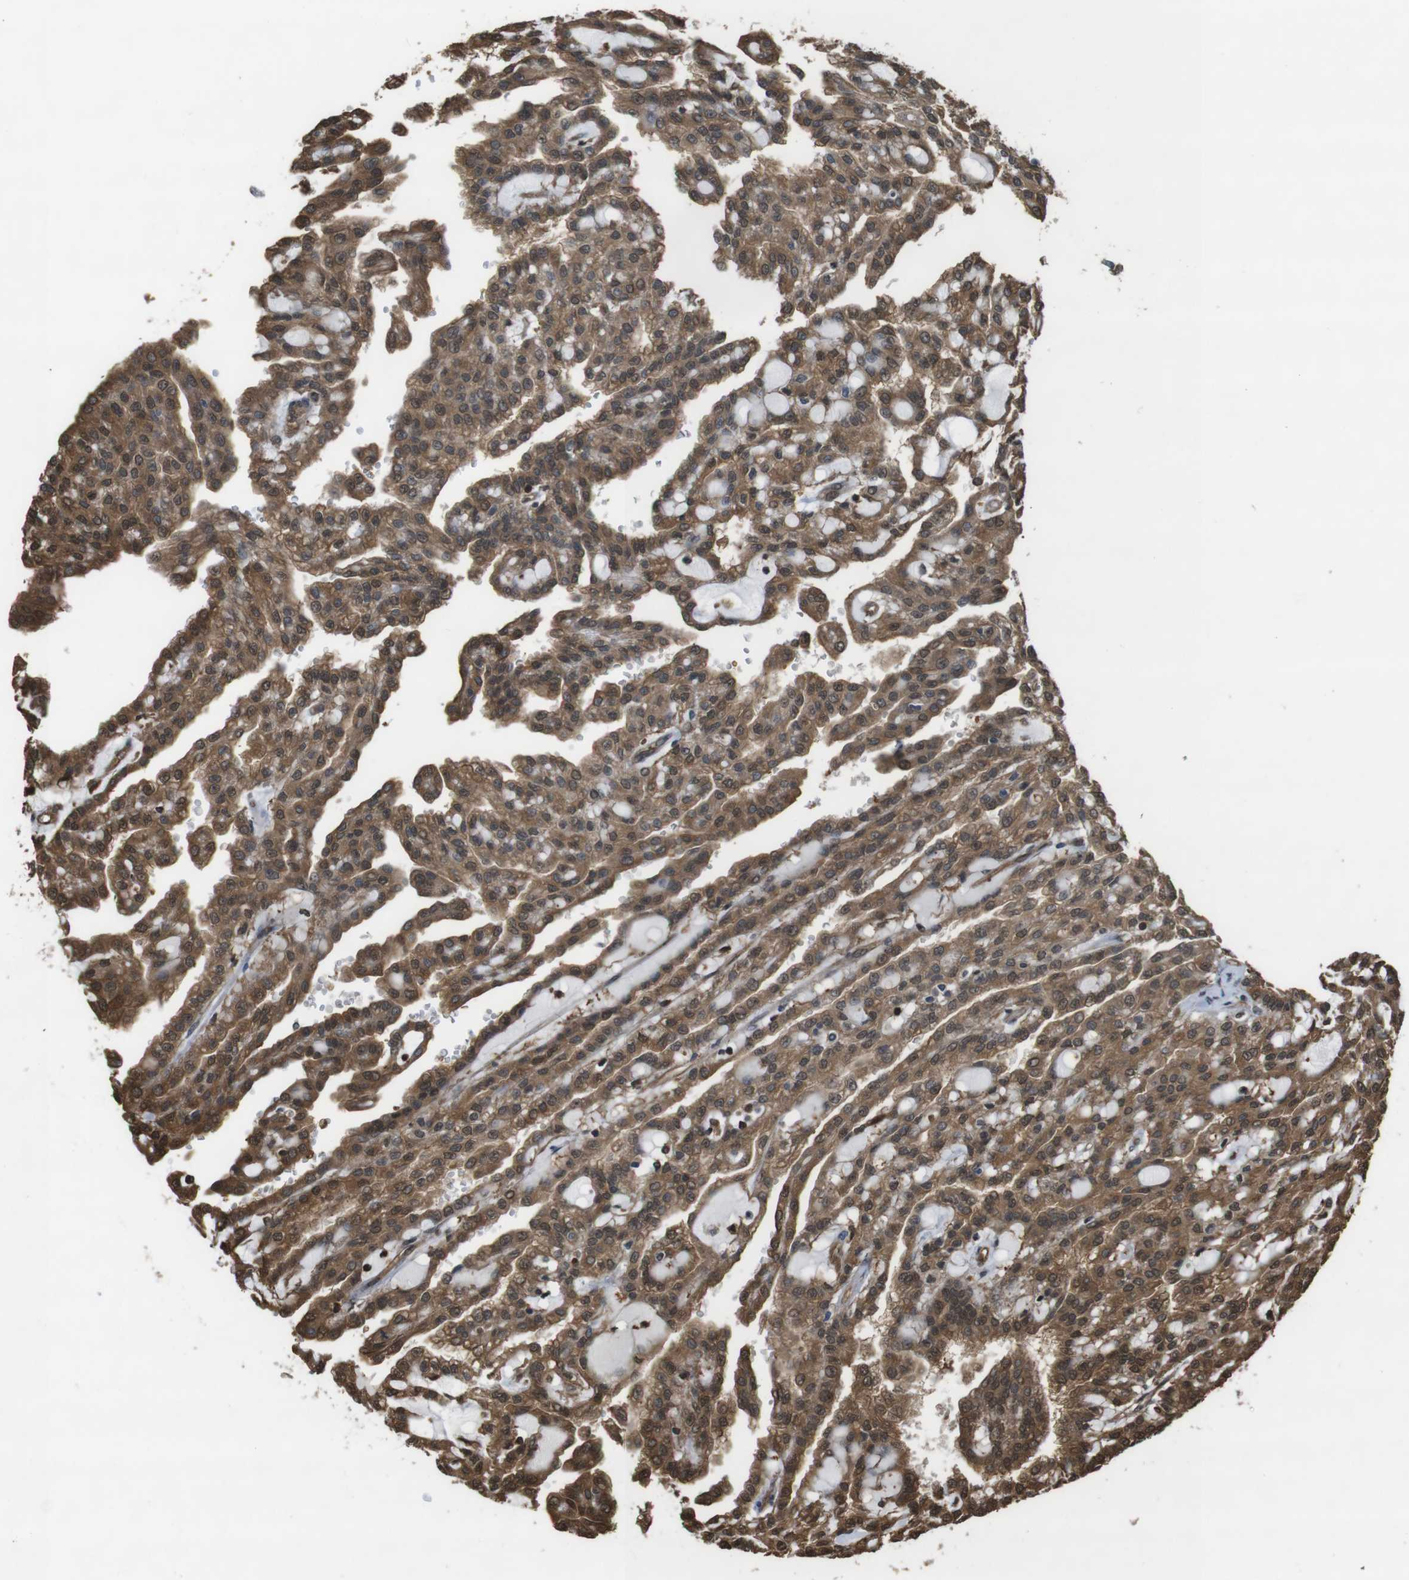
{"staining": {"intensity": "moderate", "quantity": ">75%", "location": "cytoplasmic/membranous,nuclear"}, "tissue": "renal cancer", "cell_type": "Tumor cells", "image_type": "cancer", "snomed": [{"axis": "morphology", "description": "Adenocarcinoma, NOS"}, {"axis": "topography", "description": "Kidney"}], "caption": "Moderate cytoplasmic/membranous and nuclear protein expression is seen in approximately >75% of tumor cells in renal adenocarcinoma.", "gene": "ARHGDIA", "patient": {"sex": "male", "age": 63}}